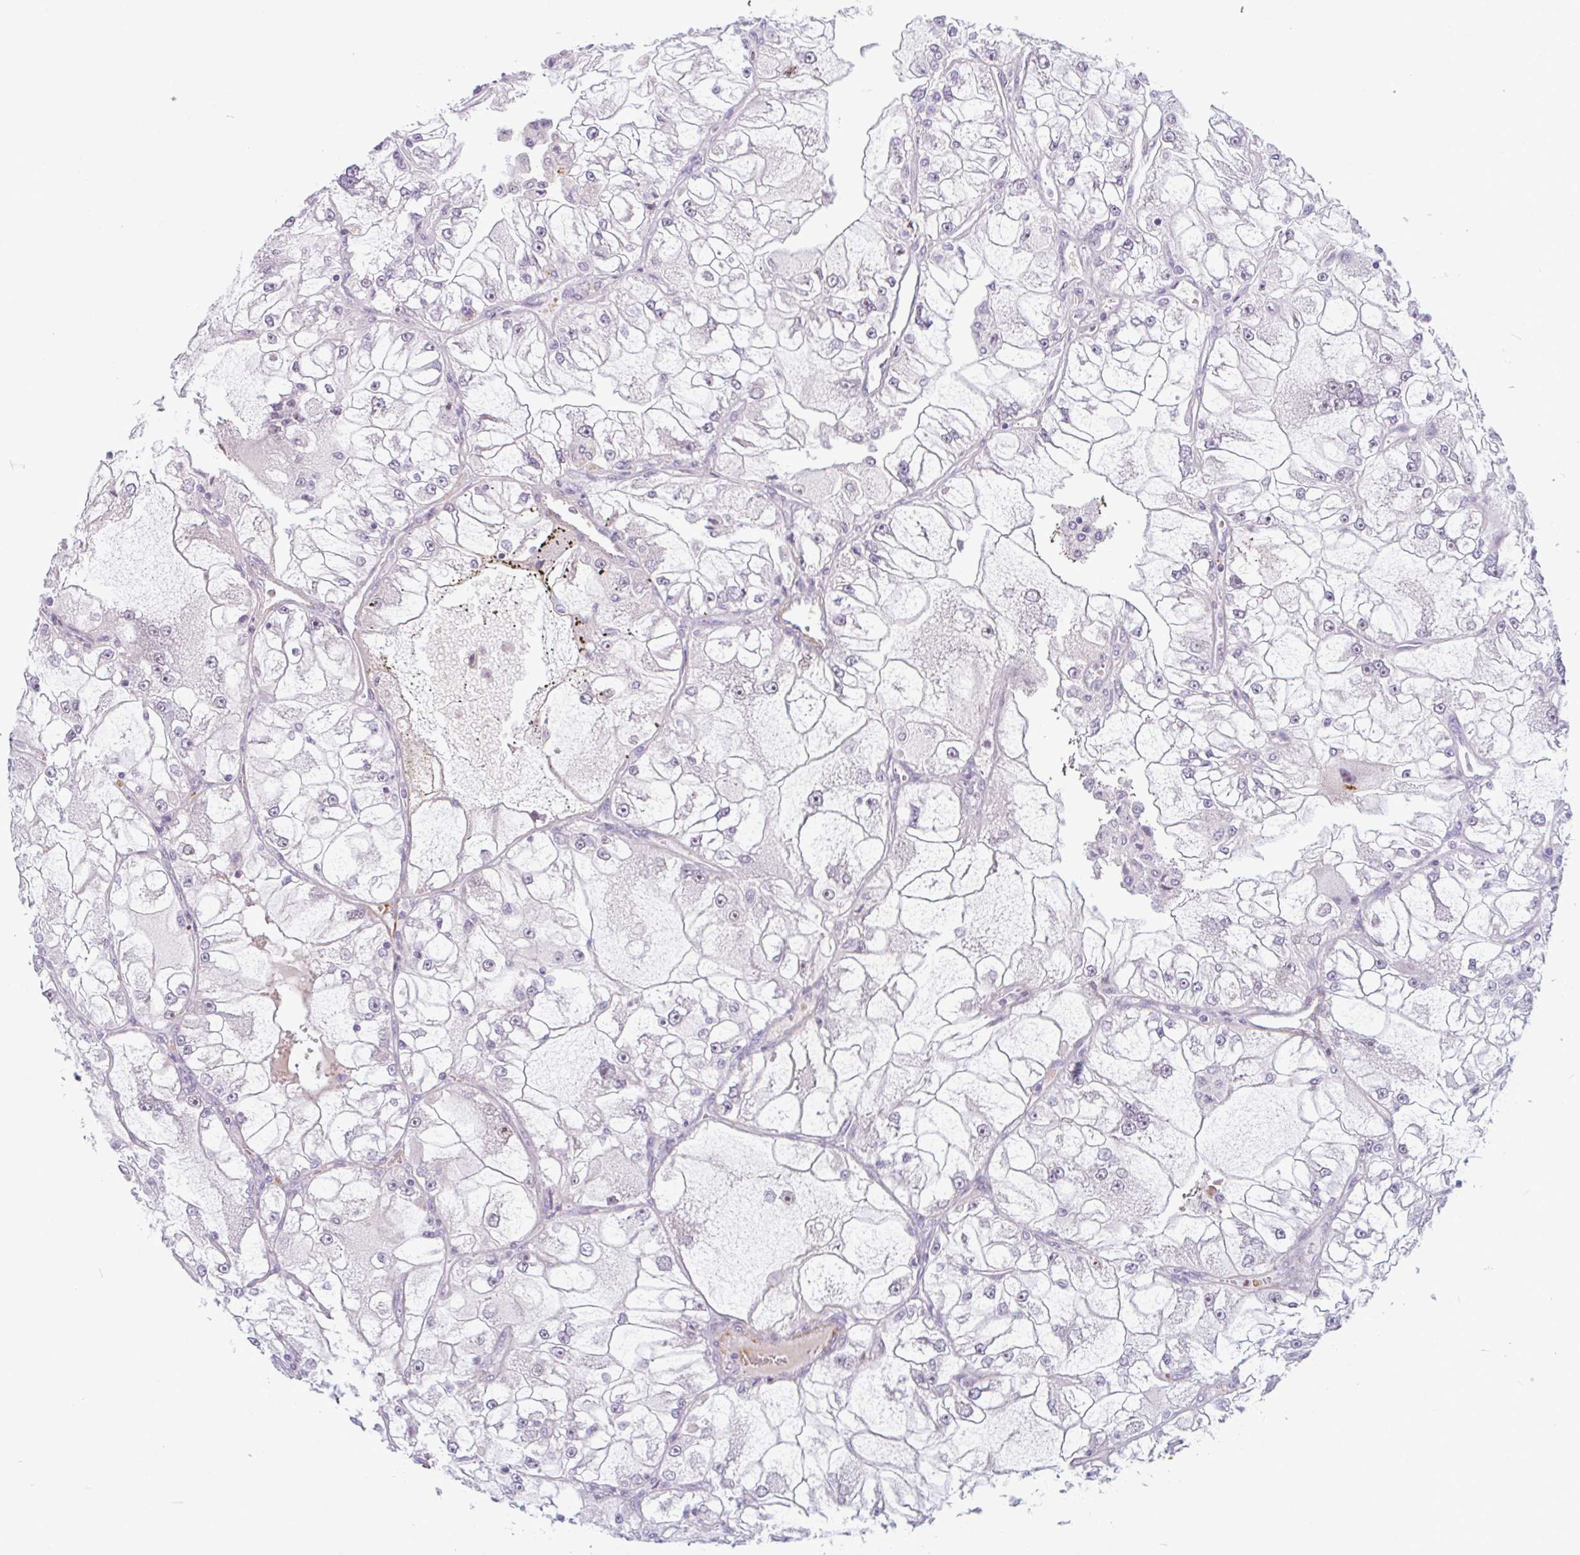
{"staining": {"intensity": "negative", "quantity": "none", "location": "none"}, "tissue": "renal cancer", "cell_type": "Tumor cells", "image_type": "cancer", "snomed": [{"axis": "morphology", "description": "Adenocarcinoma, NOS"}, {"axis": "topography", "description": "Kidney"}], "caption": "Immunohistochemistry (IHC) of adenocarcinoma (renal) demonstrates no staining in tumor cells.", "gene": "TMEM119", "patient": {"sex": "female", "age": 72}}